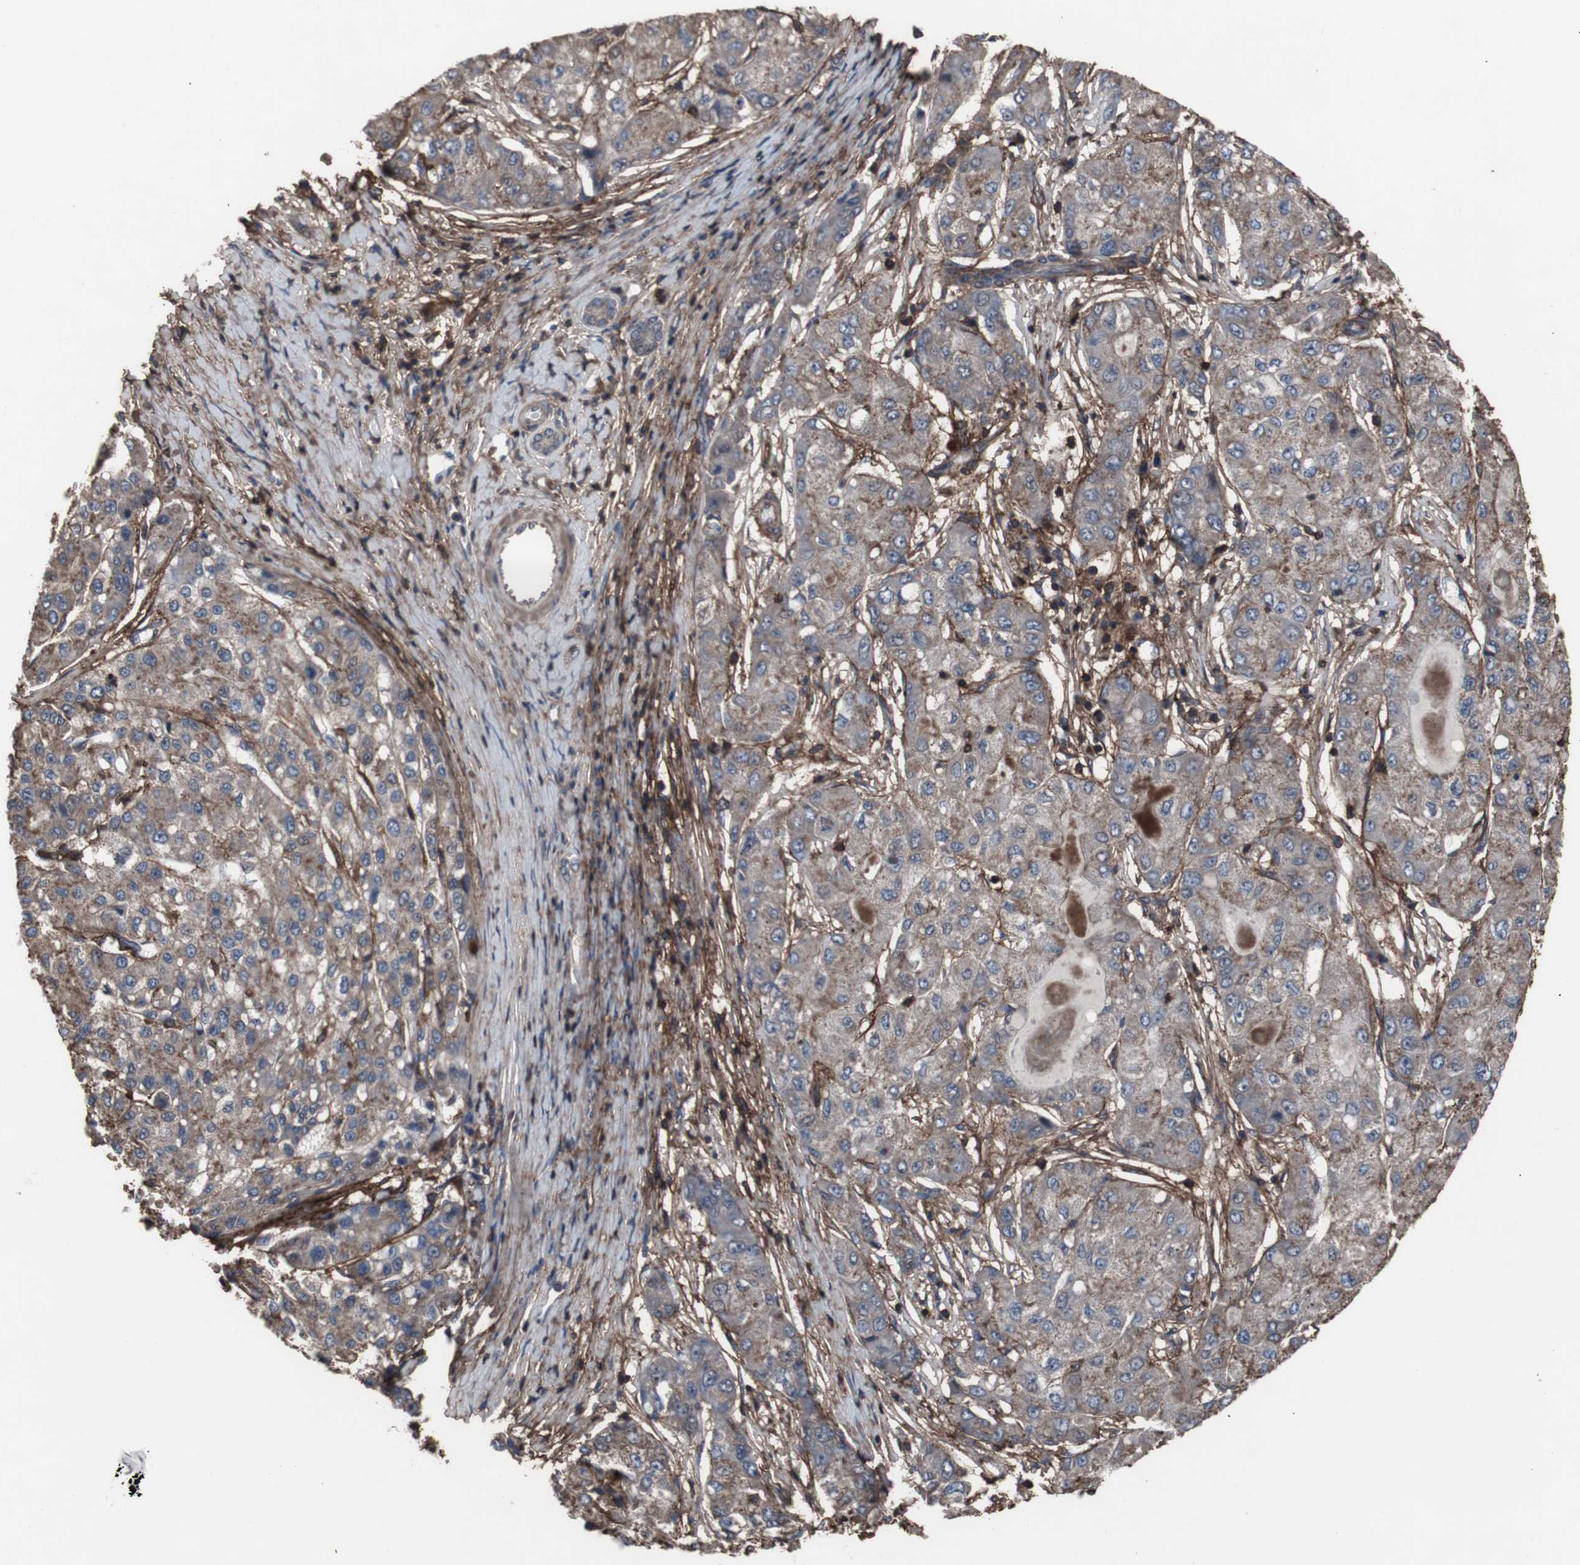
{"staining": {"intensity": "weak", "quantity": ">75%", "location": "cytoplasmic/membranous"}, "tissue": "liver cancer", "cell_type": "Tumor cells", "image_type": "cancer", "snomed": [{"axis": "morphology", "description": "Carcinoma, Hepatocellular, NOS"}, {"axis": "topography", "description": "Liver"}], "caption": "Liver hepatocellular carcinoma stained for a protein demonstrates weak cytoplasmic/membranous positivity in tumor cells.", "gene": "COL6A2", "patient": {"sex": "male", "age": 80}}